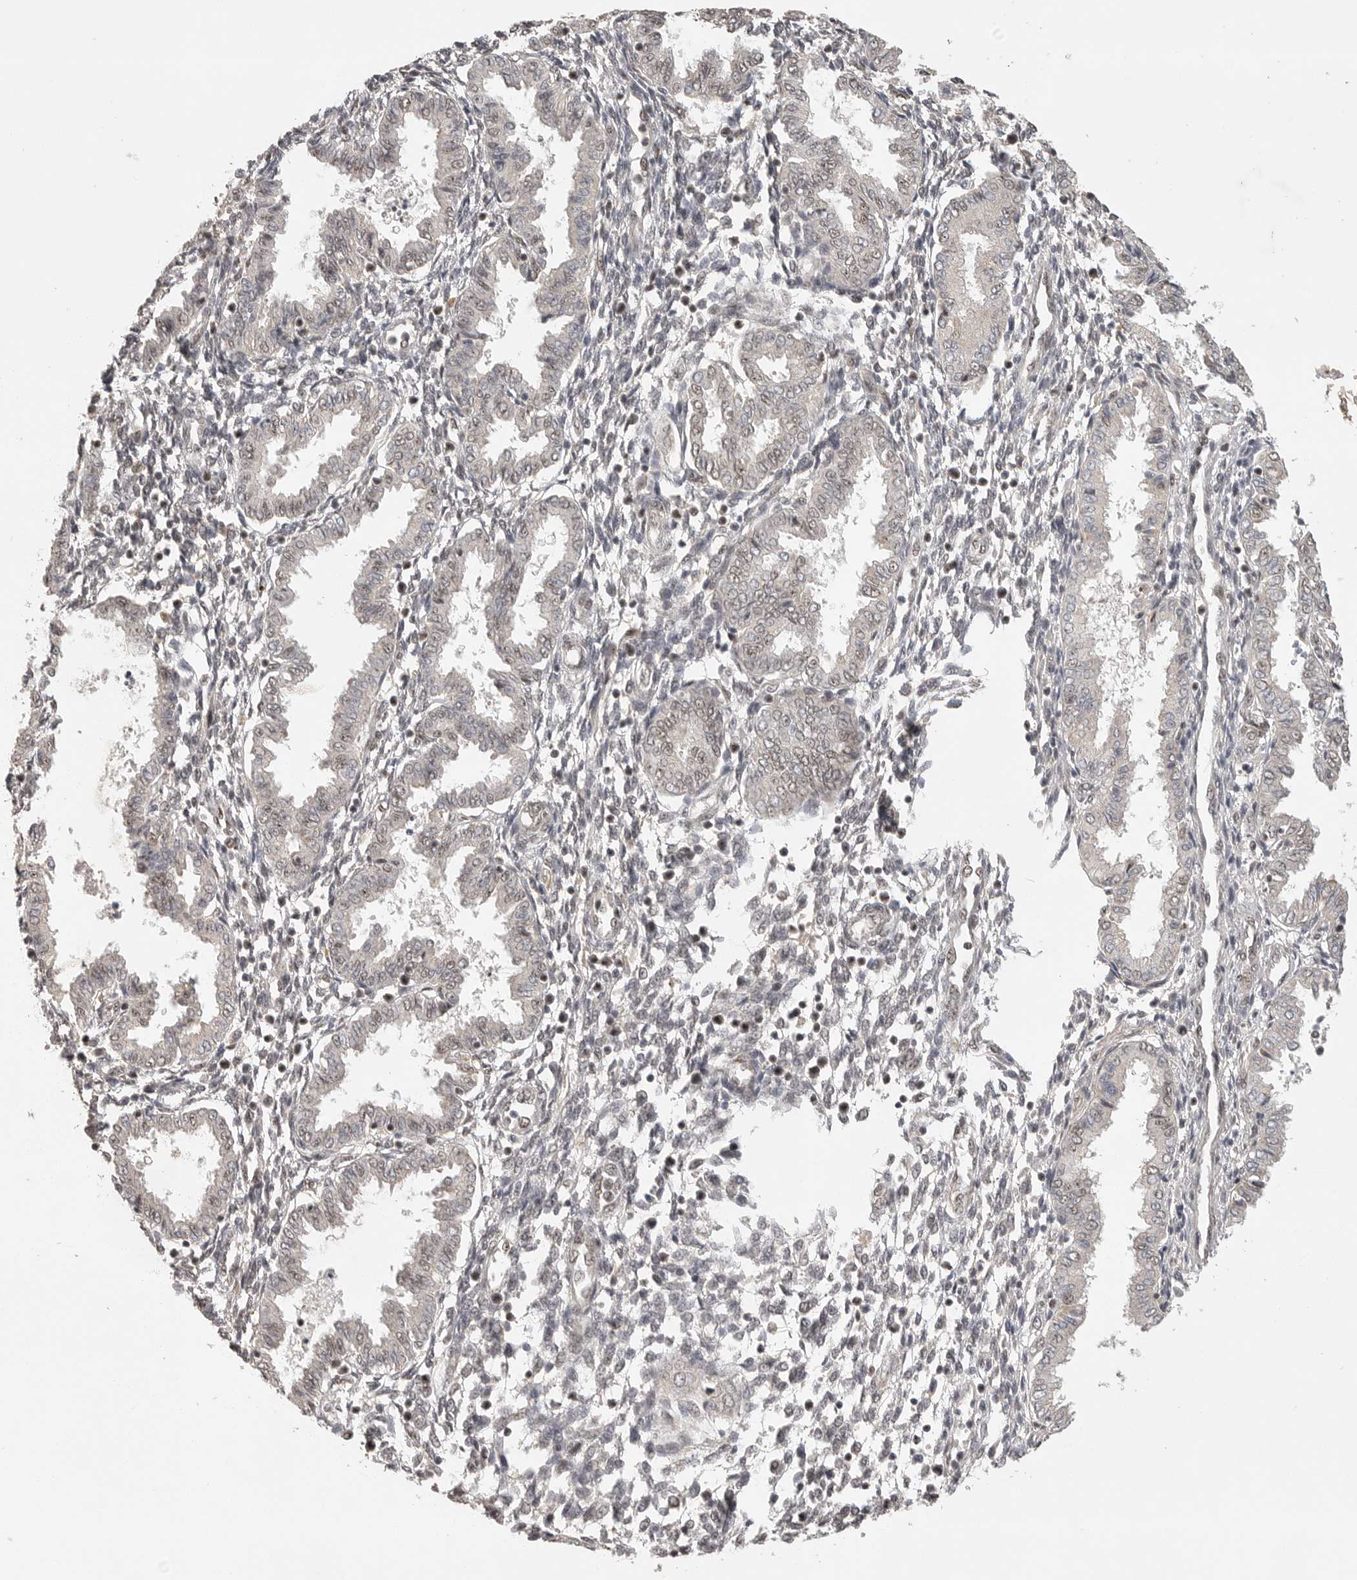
{"staining": {"intensity": "negative", "quantity": "none", "location": "none"}, "tissue": "endometrium", "cell_type": "Cells in endometrial stroma", "image_type": "normal", "snomed": [{"axis": "morphology", "description": "Normal tissue, NOS"}, {"axis": "topography", "description": "Endometrium"}], "caption": "Immunohistochemistry (IHC) image of benign endometrium stained for a protein (brown), which demonstrates no expression in cells in endometrial stroma.", "gene": "POMP", "patient": {"sex": "female", "age": 33}}